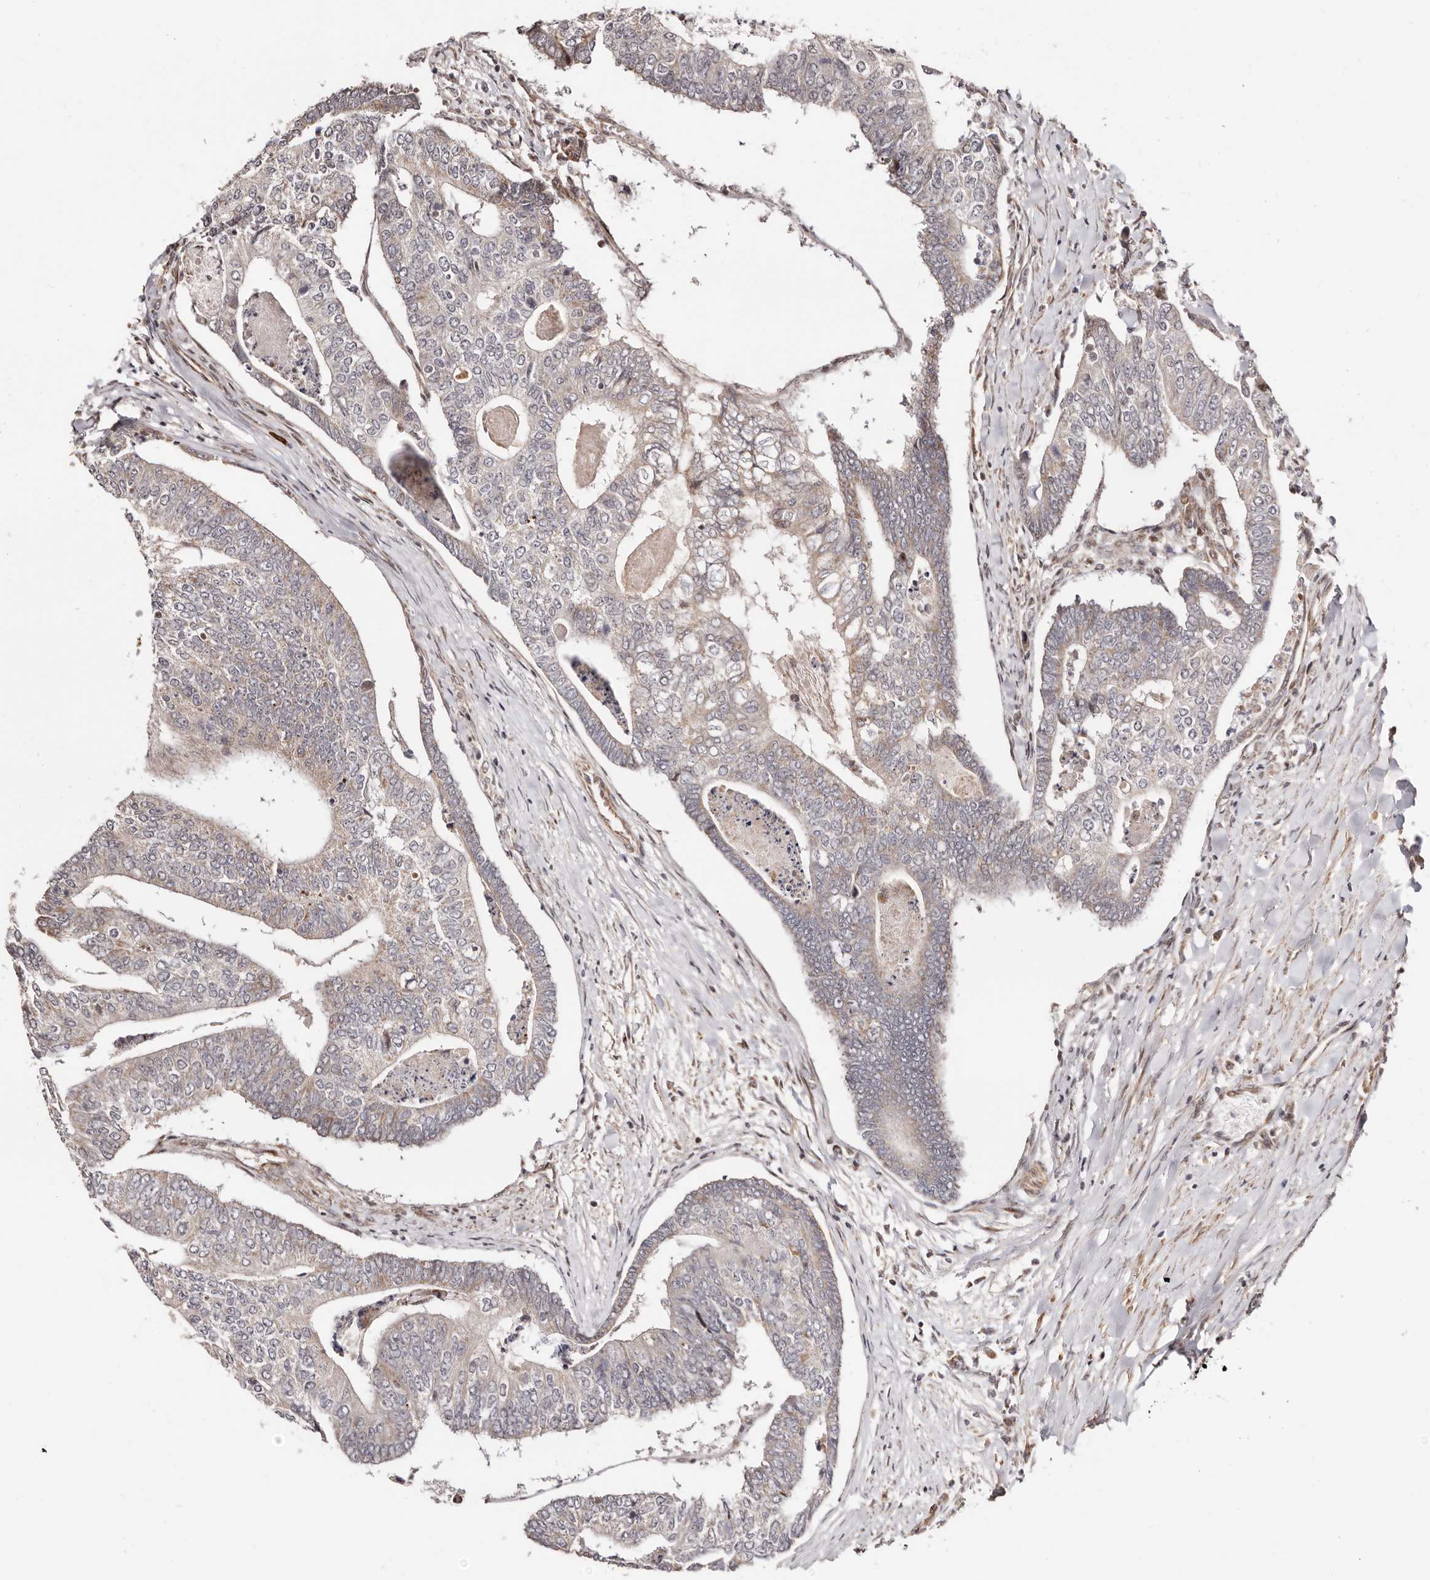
{"staining": {"intensity": "weak", "quantity": "<25%", "location": "cytoplasmic/membranous"}, "tissue": "colorectal cancer", "cell_type": "Tumor cells", "image_type": "cancer", "snomed": [{"axis": "morphology", "description": "Adenocarcinoma, NOS"}, {"axis": "topography", "description": "Colon"}], "caption": "Immunohistochemical staining of human colorectal adenocarcinoma displays no significant staining in tumor cells.", "gene": "HIVEP3", "patient": {"sex": "female", "age": 67}}